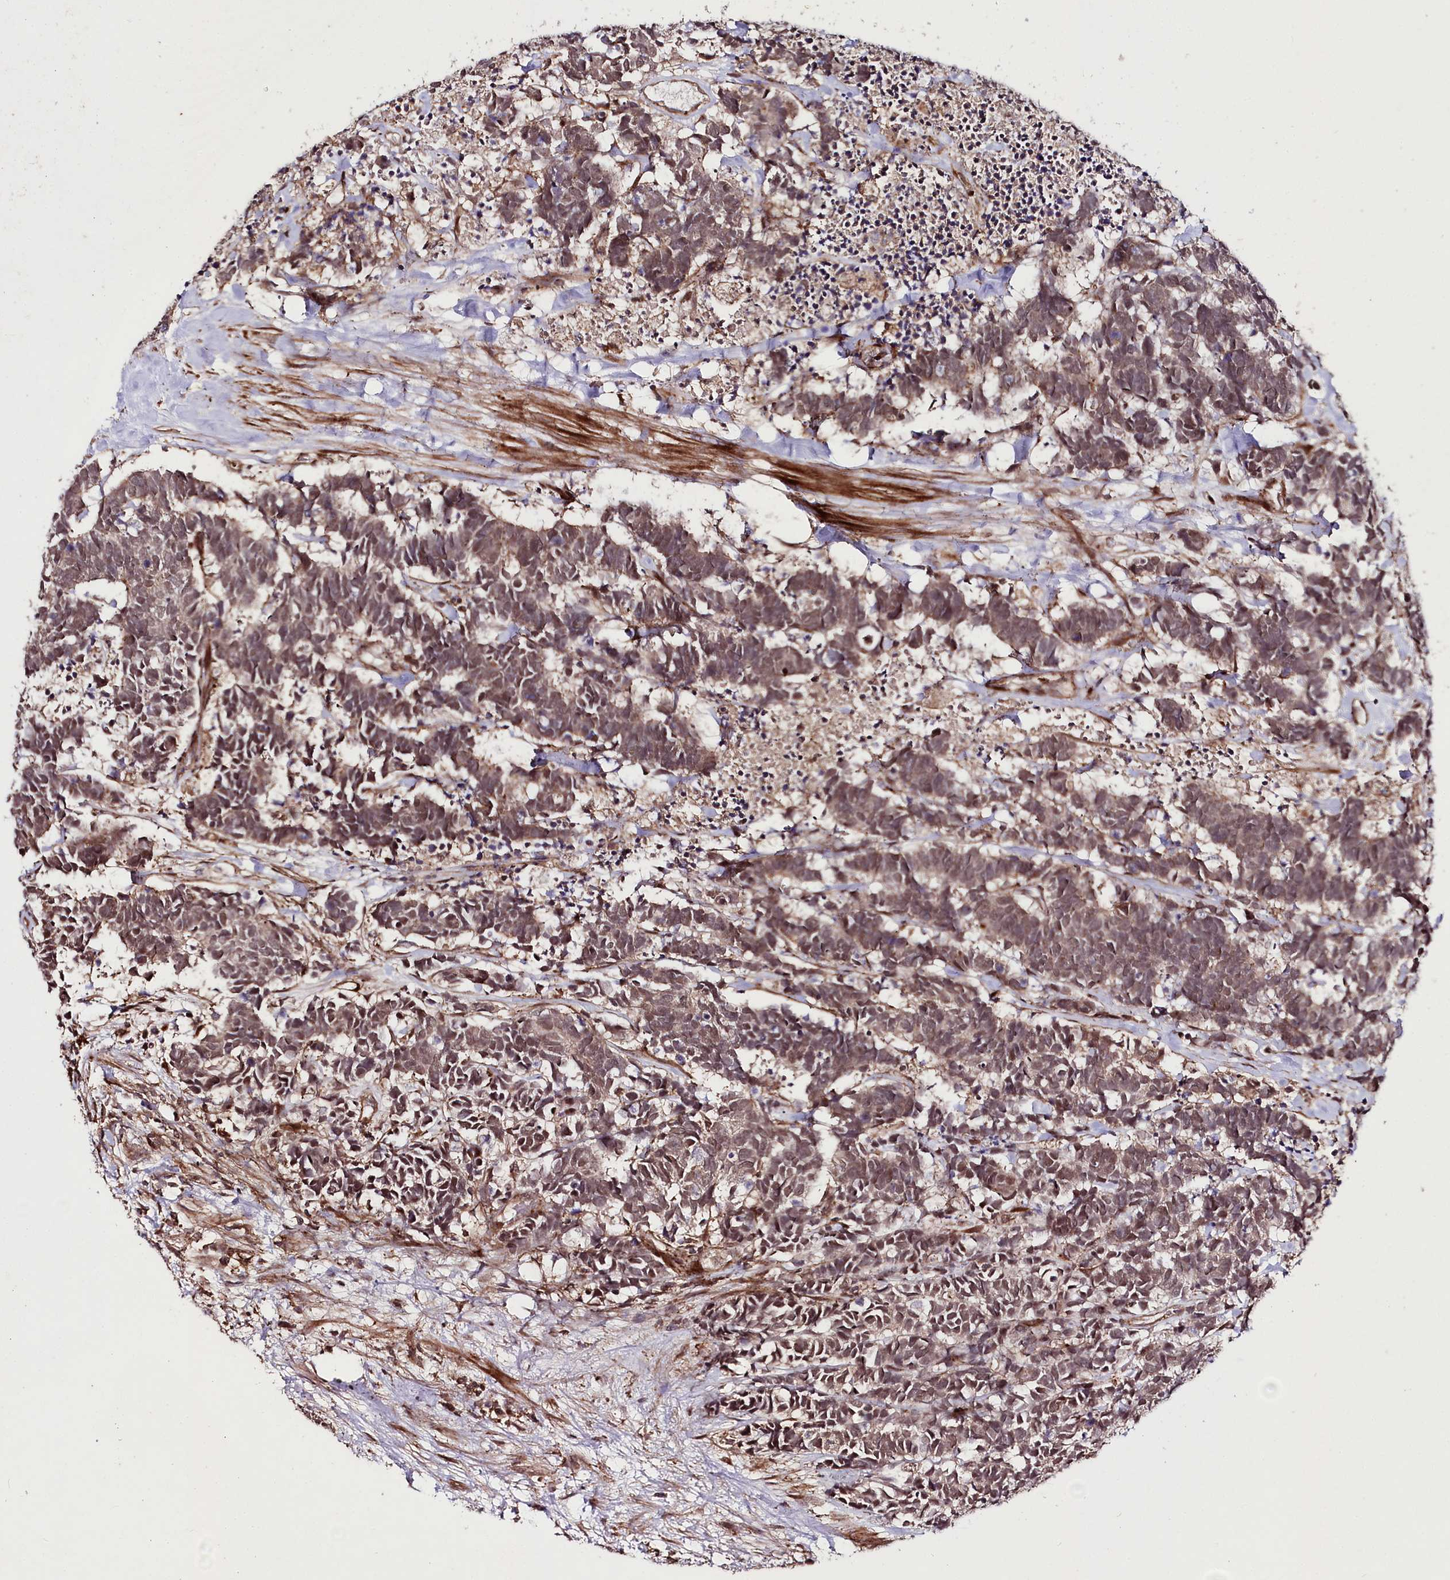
{"staining": {"intensity": "weak", "quantity": ">75%", "location": "nuclear"}, "tissue": "carcinoid", "cell_type": "Tumor cells", "image_type": "cancer", "snomed": [{"axis": "morphology", "description": "Carcinoma, NOS"}, {"axis": "morphology", "description": "Carcinoid, malignant, NOS"}, {"axis": "topography", "description": "Urinary bladder"}], "caption": "DAB (3,3'-diaminobenzidine) immunohistochemical staining of carcinoid exhibits weak nuclear protein staining in approximately >75% of tumor cells.", "gene": "PHLDB1", "patient": {"sex": "male", "age": 57}}